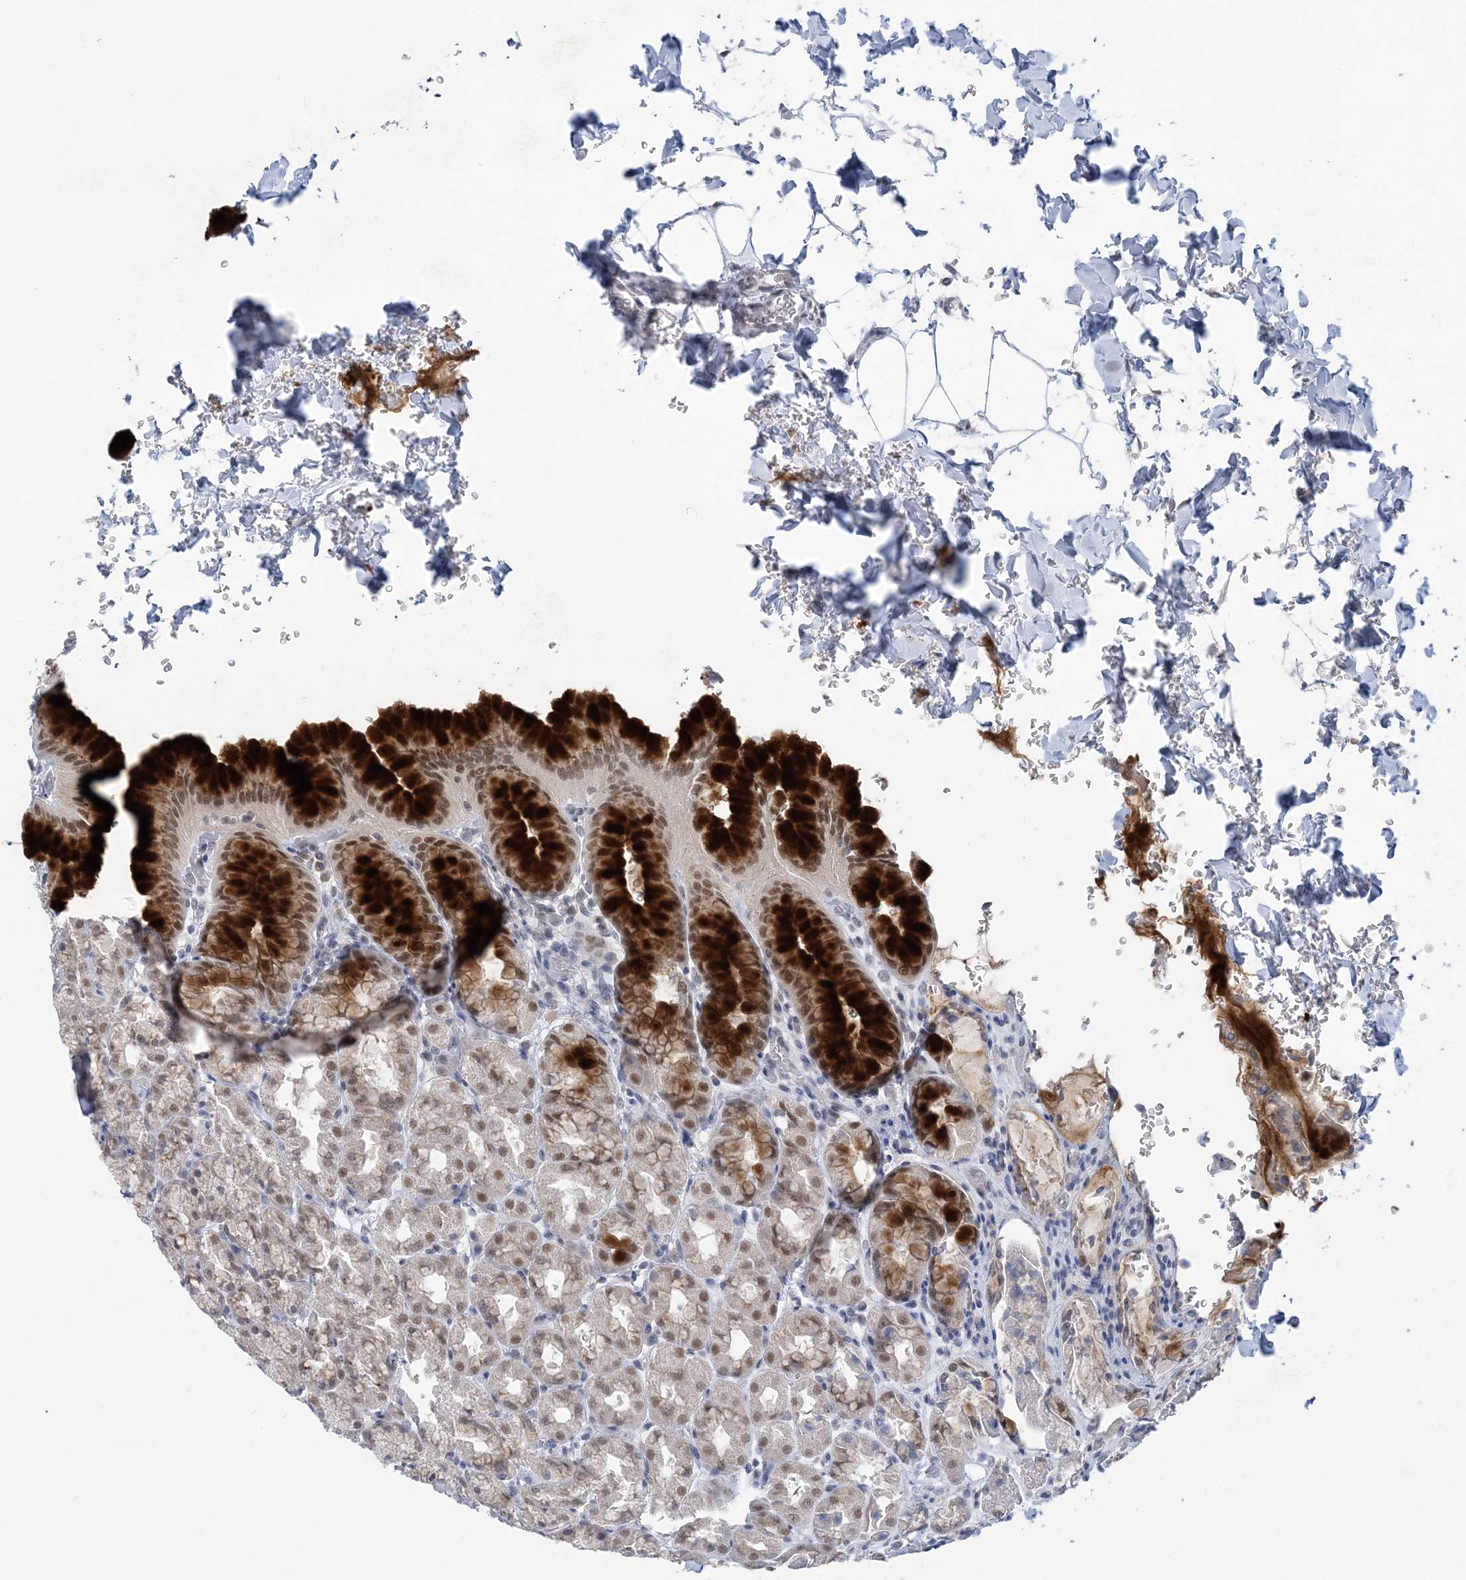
{"staining": {"intensity": "strong", "quantity": "<25%", "location": "cytoplasmic/membranous,nuclear"}, "tissue": "stomach", "cell_type": "Glandular cells", "image_type": "normal", "snomed": [{"axis": "morphology", "description": "Normal tissue, NOS"}, {"axis": "topography", "description": "Stomach"}], "caption": "The photomicrograph reveals staining of unremarkable stomach, revealing strong cytoplasmic/membranous,nuclear protein staining (brown color) within glandular cells.", "gene": "ZBTB7A", "patient": {"sex": "male", "age": 42}}